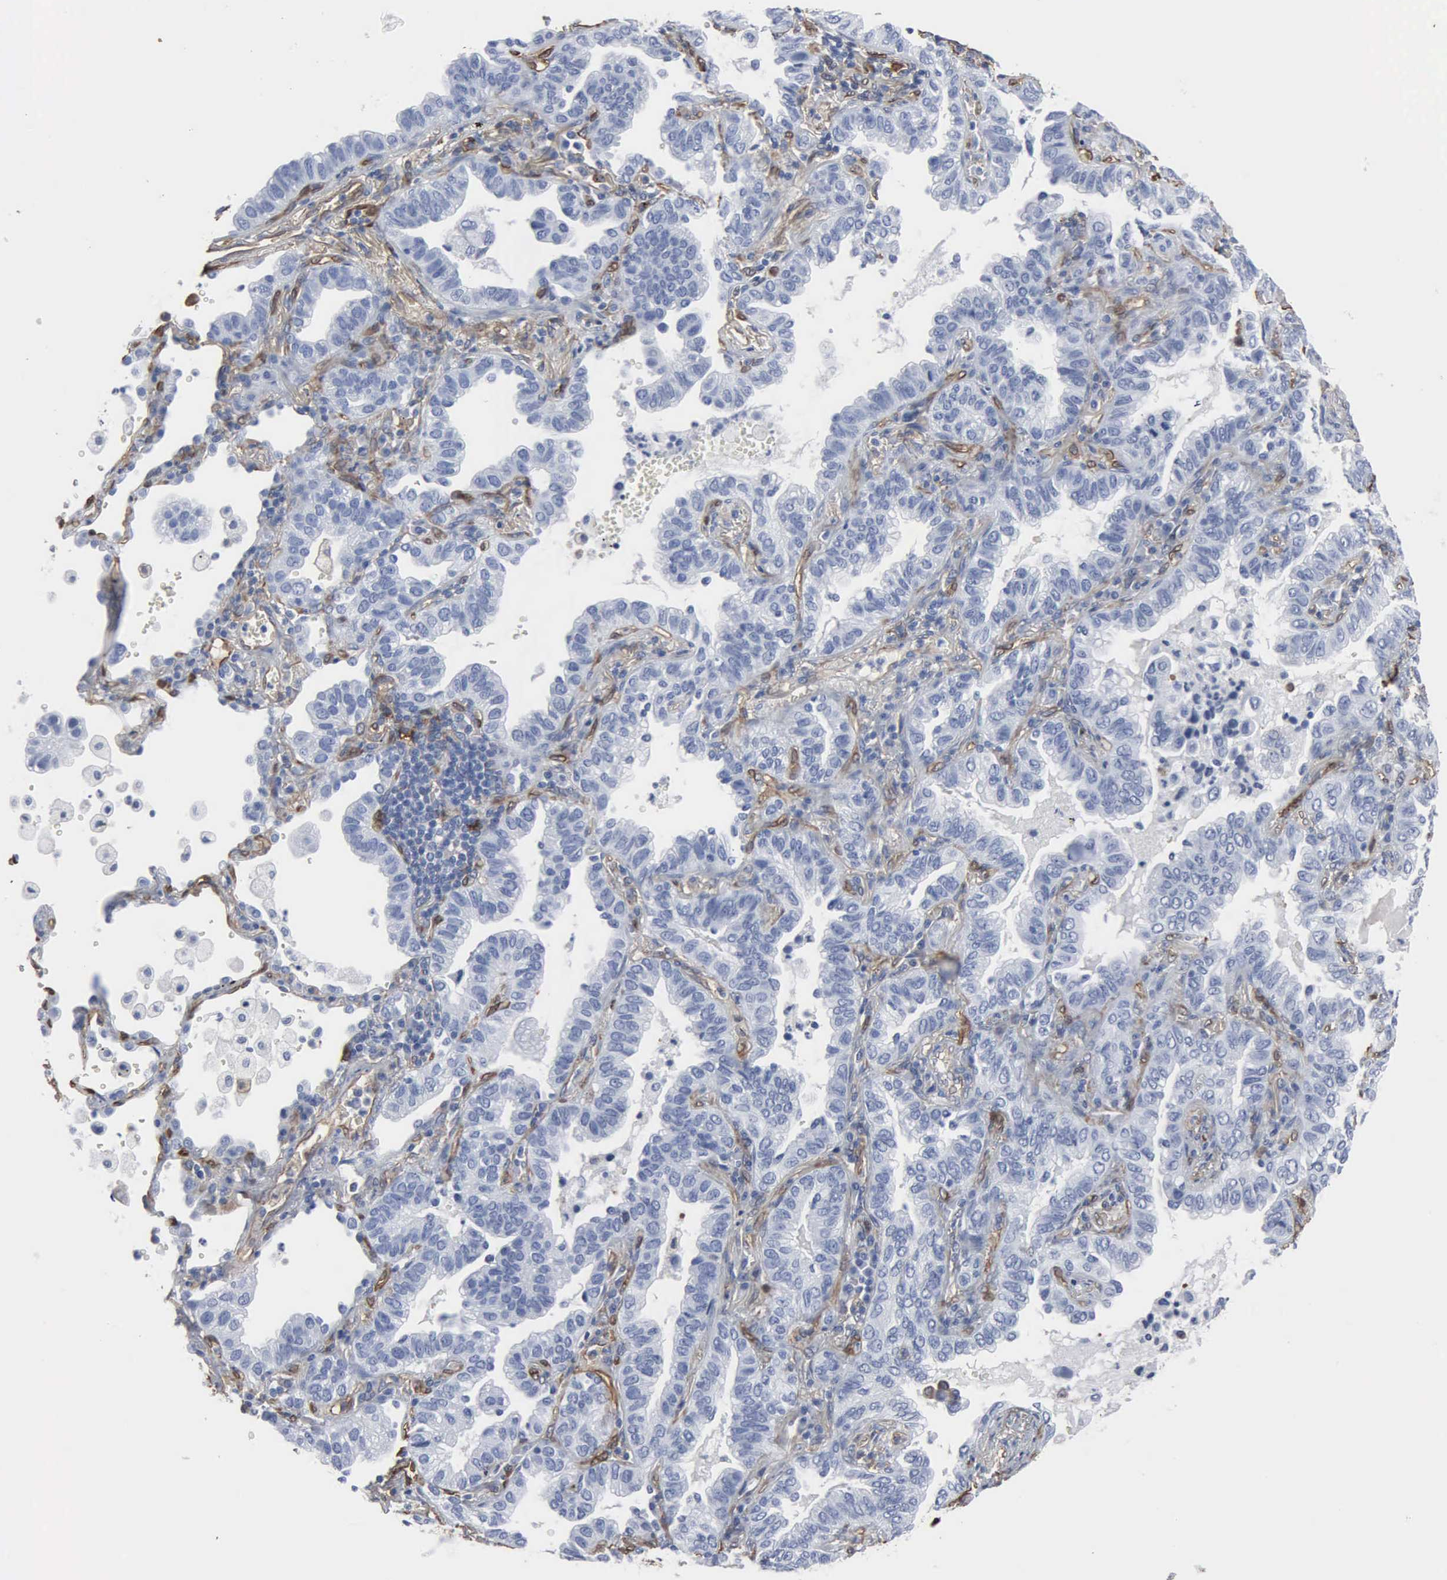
{"staining": {"intensity": "negative", "quantity": "none", "location": "none"}, "tissue": "lung cancer", "cell_type": "Tumor cells", "image_type": "cancer", "snomed": [{"axis": "morphology", "description": "Adenocarcinoma, NOS"}, {"axis": "topography", "description": "Lung"}], "caption": "A high-resolution image shows IHC staining of lung cancer (adenocarcinoma), which reveals no significant expression in tumor cells.", "gene": "FSCN1", "patient": {"sex": "female", "age": 50}}